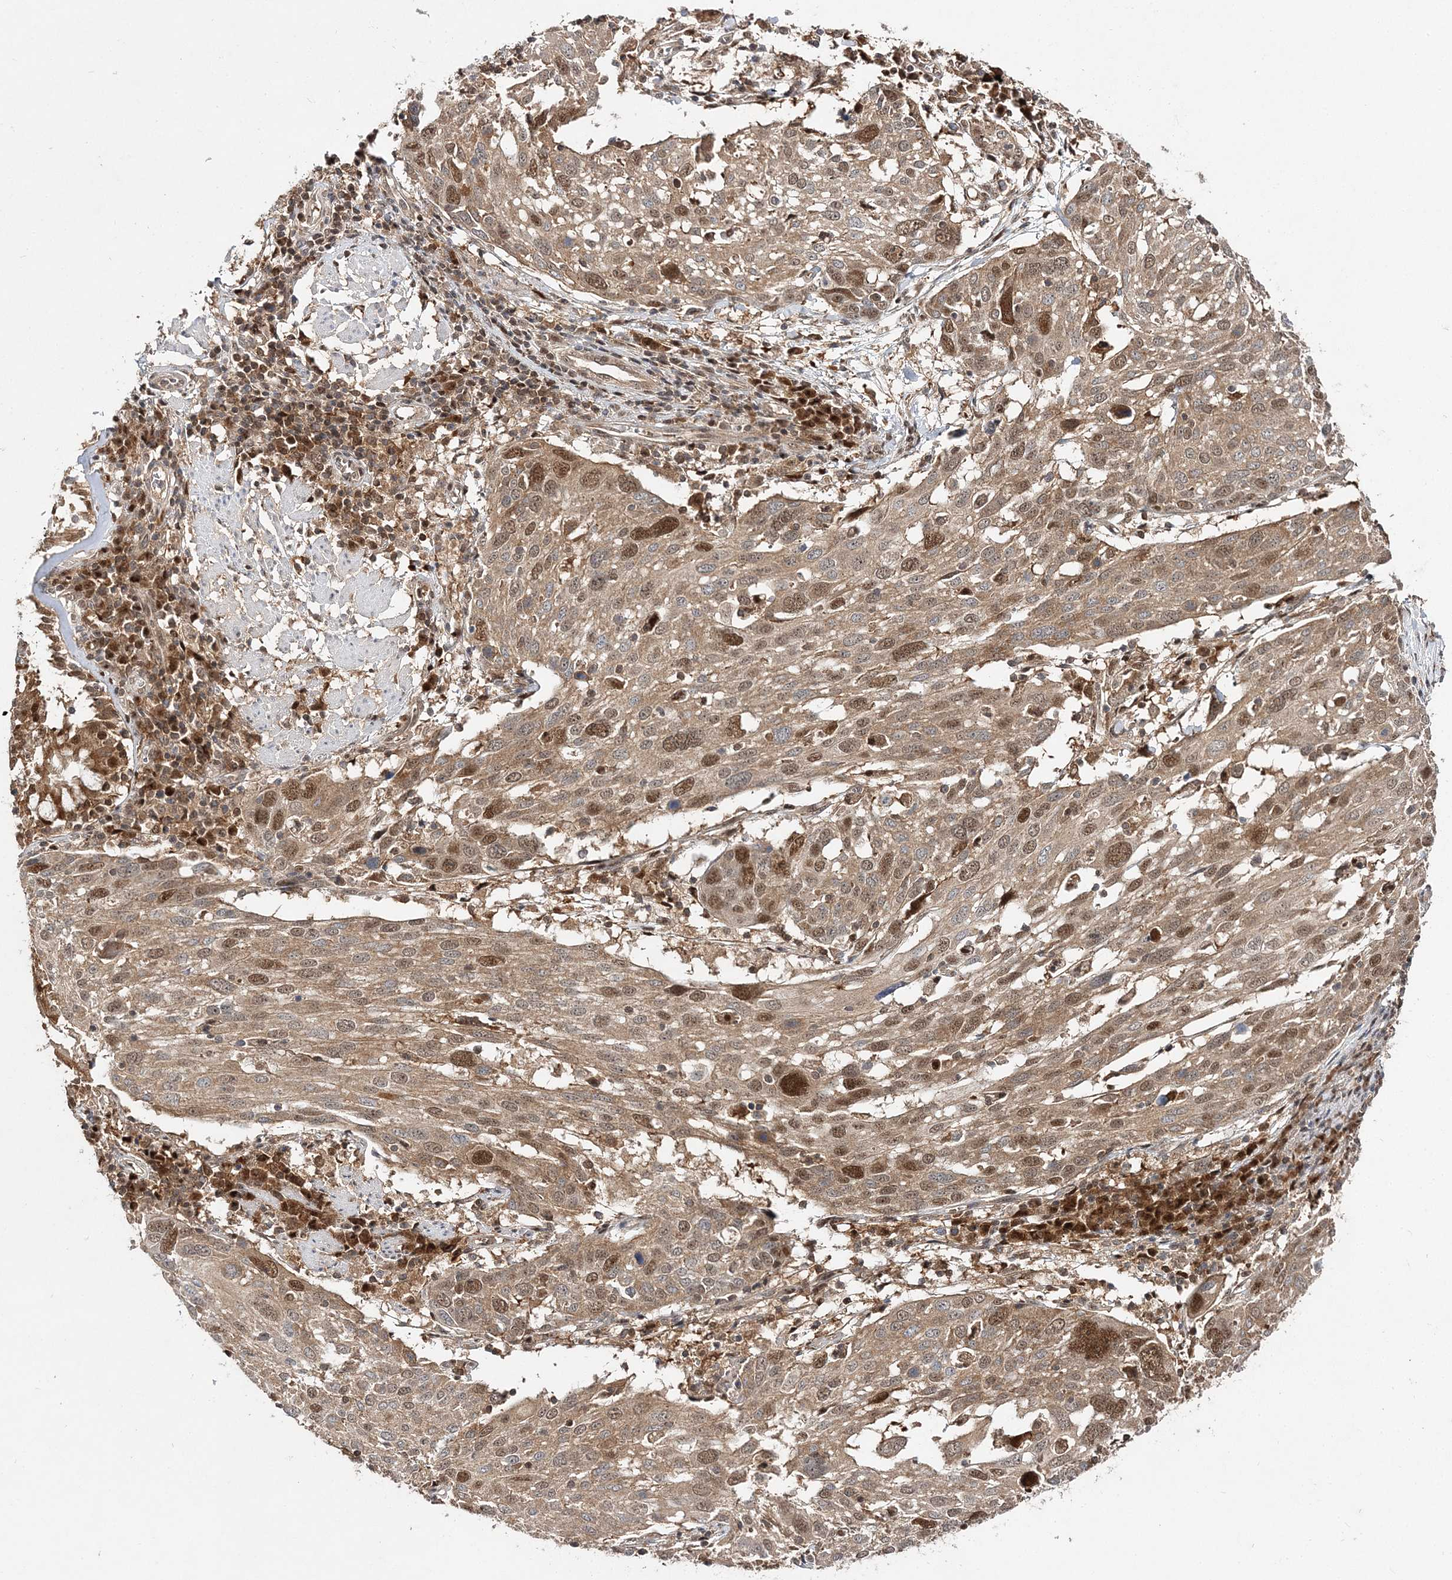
{"staining": {"intensity": "moderate", "quantity": ">75%", "location": "cytoplasmic/membranous,nuclear"}, "tissue": "lung cancer", "cell_type": "Tumor cells", "image_type": "cancer", "snomed": [{"axis": "morphology", "description": "Squamous cell carcinoma, NOS"}, {"axis": "topography", "description": "Lung"}], "caption": "Protein expression analysis of squamous cell carcinoma (lung) shows moderate cytoplasmic/membranous and nuclear positivity in approximately >75% of tumor cells.", "gene": "NIF3L1", "patient": {"sex": "male", "age": 65}}